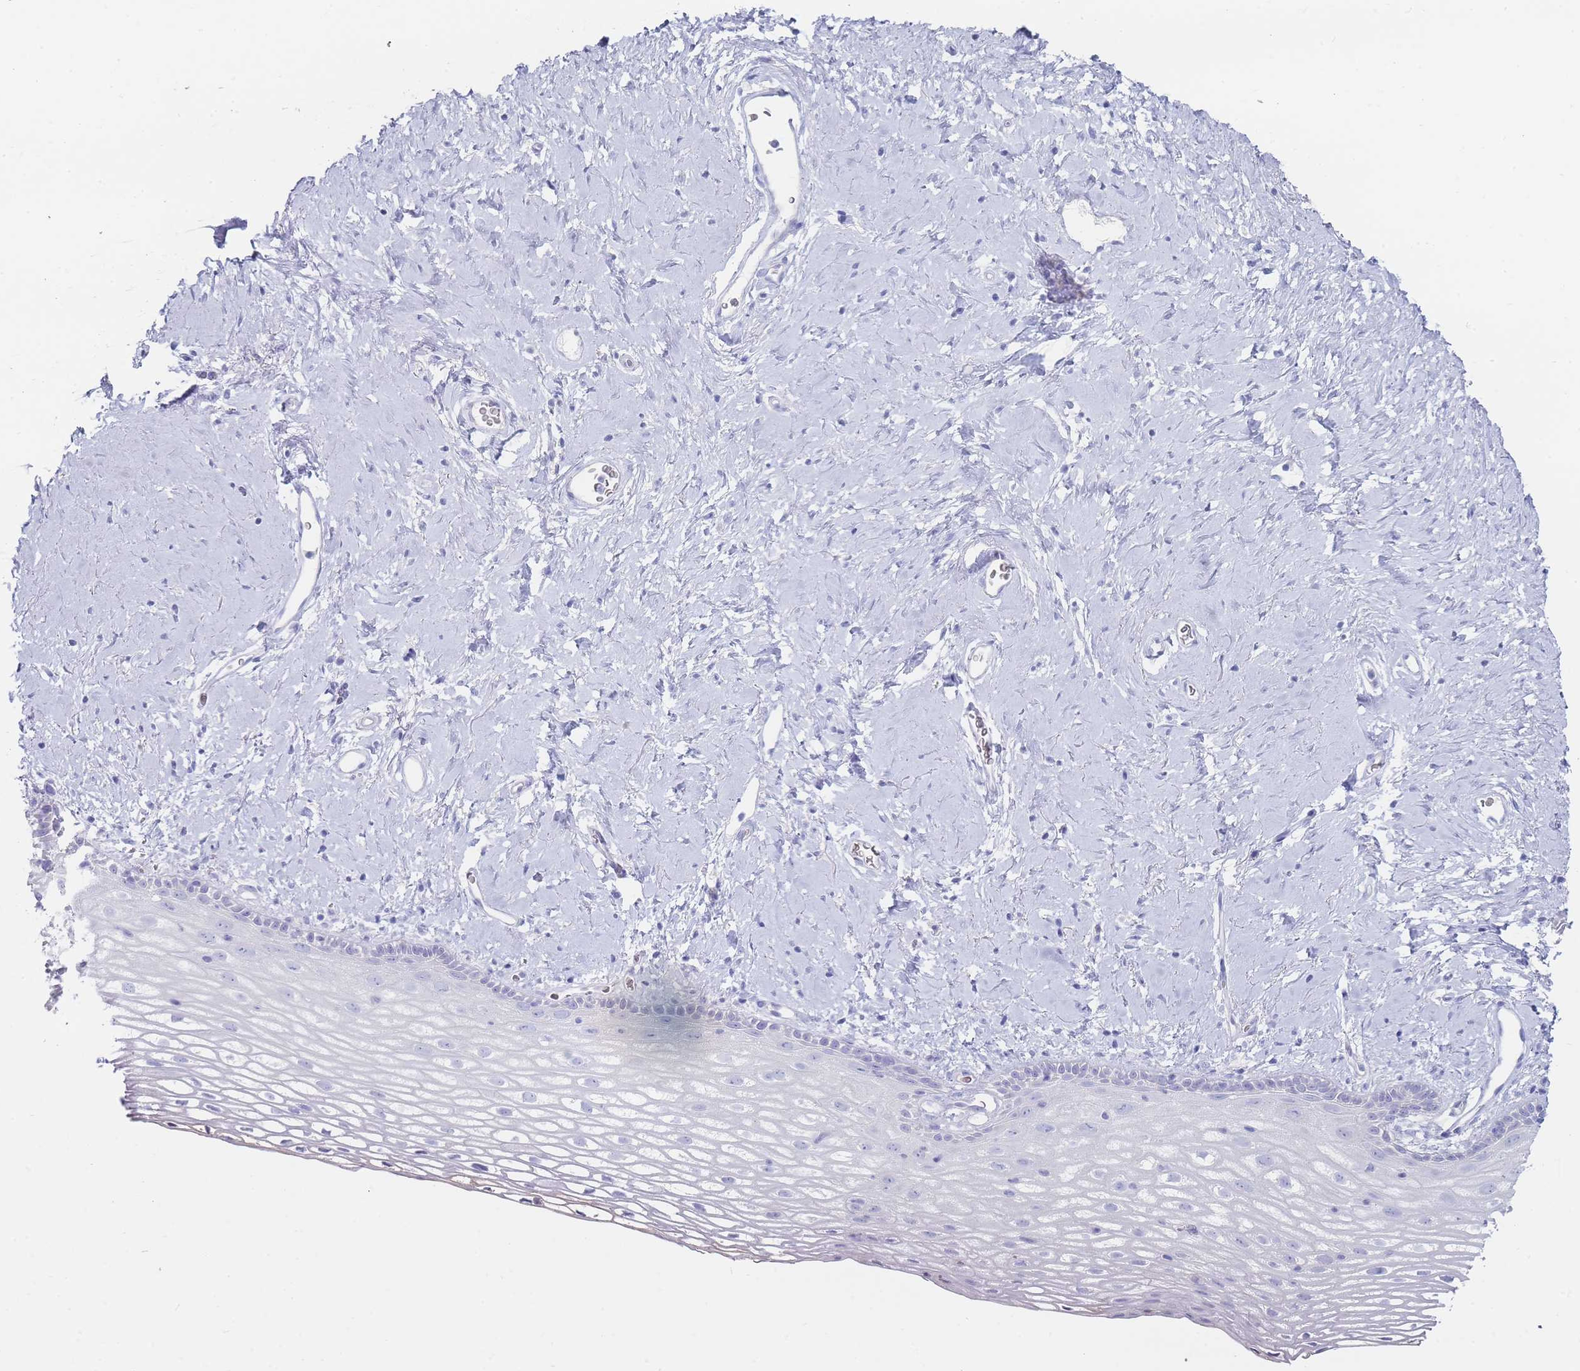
{"staining": {"intensity": "negative", "quantity": "none", "location": "none"}, "tissue": "vagina", "cell_type": "Squamous epithelial cells", "image_type": "normal", "snomed": [{"axis": "morphology", "description": "Normal tissue, NOS"}, {"axis": "morphology", "description": "Adenocarcinoma, NOS"}, {"axis": "topography", "description": "Rectum"}, {"axis": "topography", "description": "Vagina"}], "caption": "A histopathology image of vagina stained for a protein reveals no brown staining in squamous epithelial cells. (Stains: DAB immunohistochemistry (IHC) with hematoxylin counter stain, Microscopy: brightfield microscopy at high magnification).", "gene": "ENSG00000284931", "patient": {"sex": "female", "age": 71}}